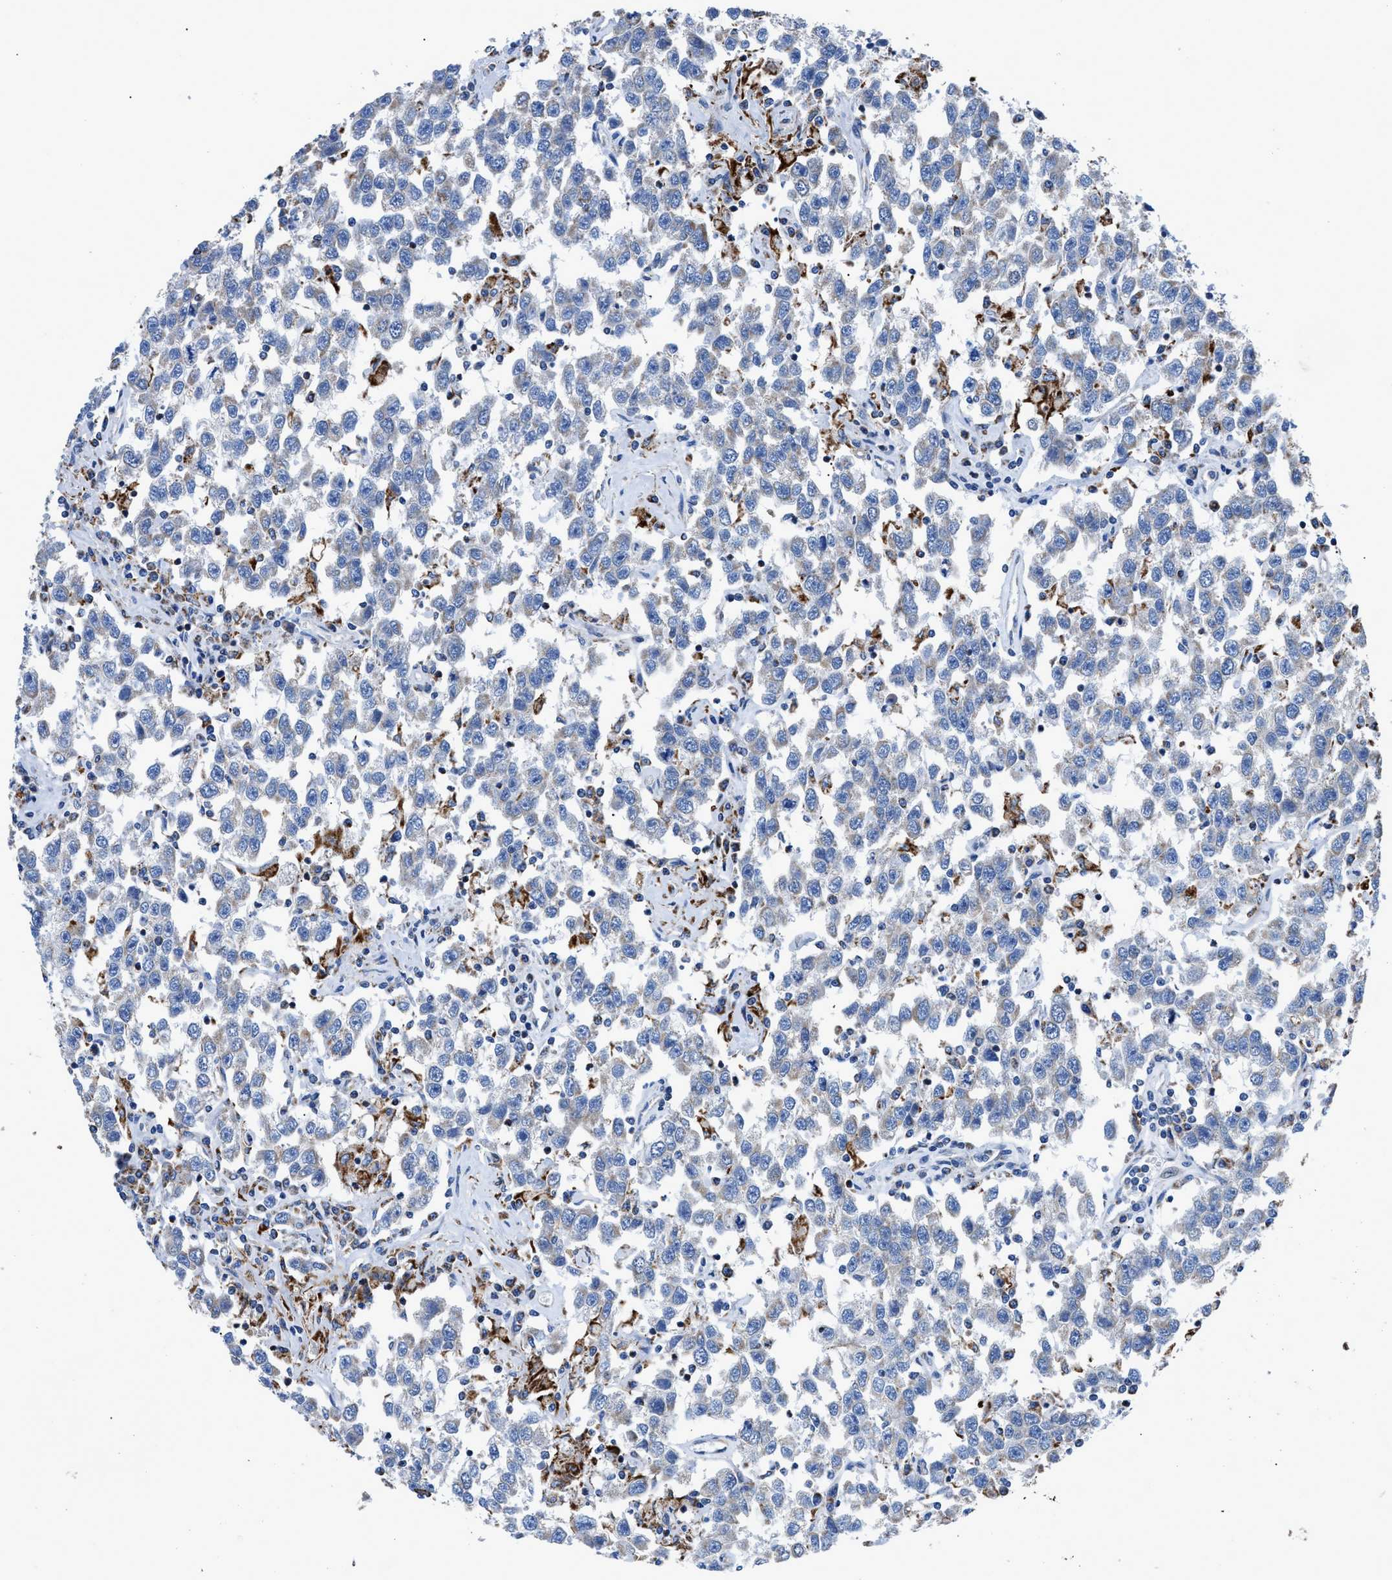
{"staining": {"intensity": "negative", "quantity": "none", "location": "none"}, "tissue": "testis cancer", "cell_type": "Tumor cells", "image_type": "cancer", "snomed": [{"axis": "morphology", "description": "Seminoma, NOS"}, {"axis": "topography", "description": "Testis"}], "caption": "The immunohistochemistry image has no significant staining in tumor cells of testis cancer tissue.", "gene": "ZDHHC3", "patient": {"sex": "male", "age": 41}}